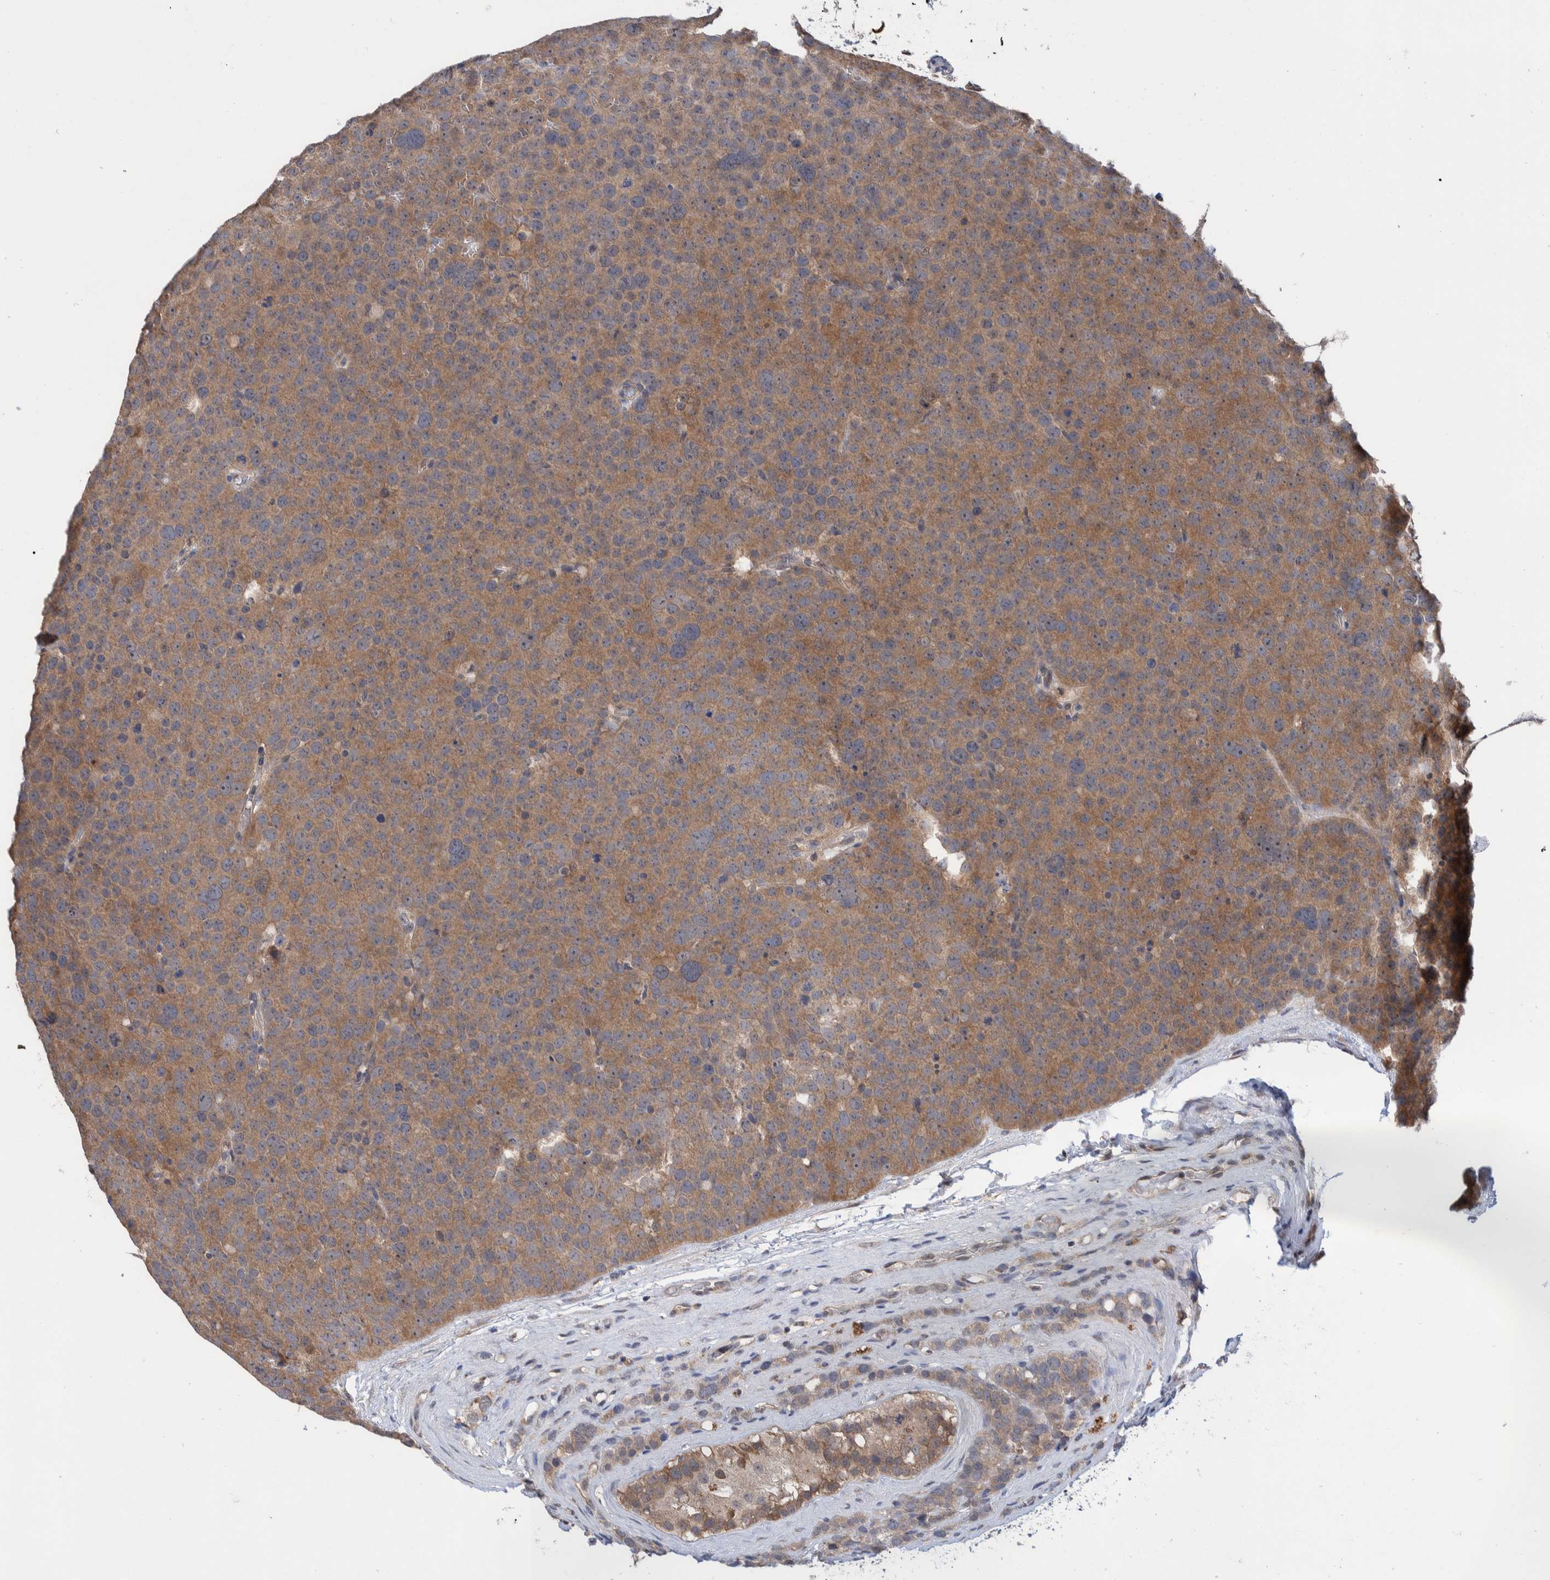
{"staining": {"intensity": "moderate", "quantity": "25%-75%", "location": "cytoplasmic/membranous"}, "tissue": "testis cancer", "cell_type": "Tumor cells", "image_type": "cancer", "snomed": [{"axis": "morphology", "description": "Seminoma, NOS"}, {"axis": "topography", "description": "Testis"}], "caption": "High-magnification brightfield microscopy of testis seminoma stained with DAB (3,3'-diaminobenzidine) (brown) and counterstained with hematoxylin (blue). tumor cells exhibit moderate cytoplasmic/membranous expression is identified in about25%-75% of cells.", "gene": "PLPBP", "patient": {"sex": "male", "age": 71}}